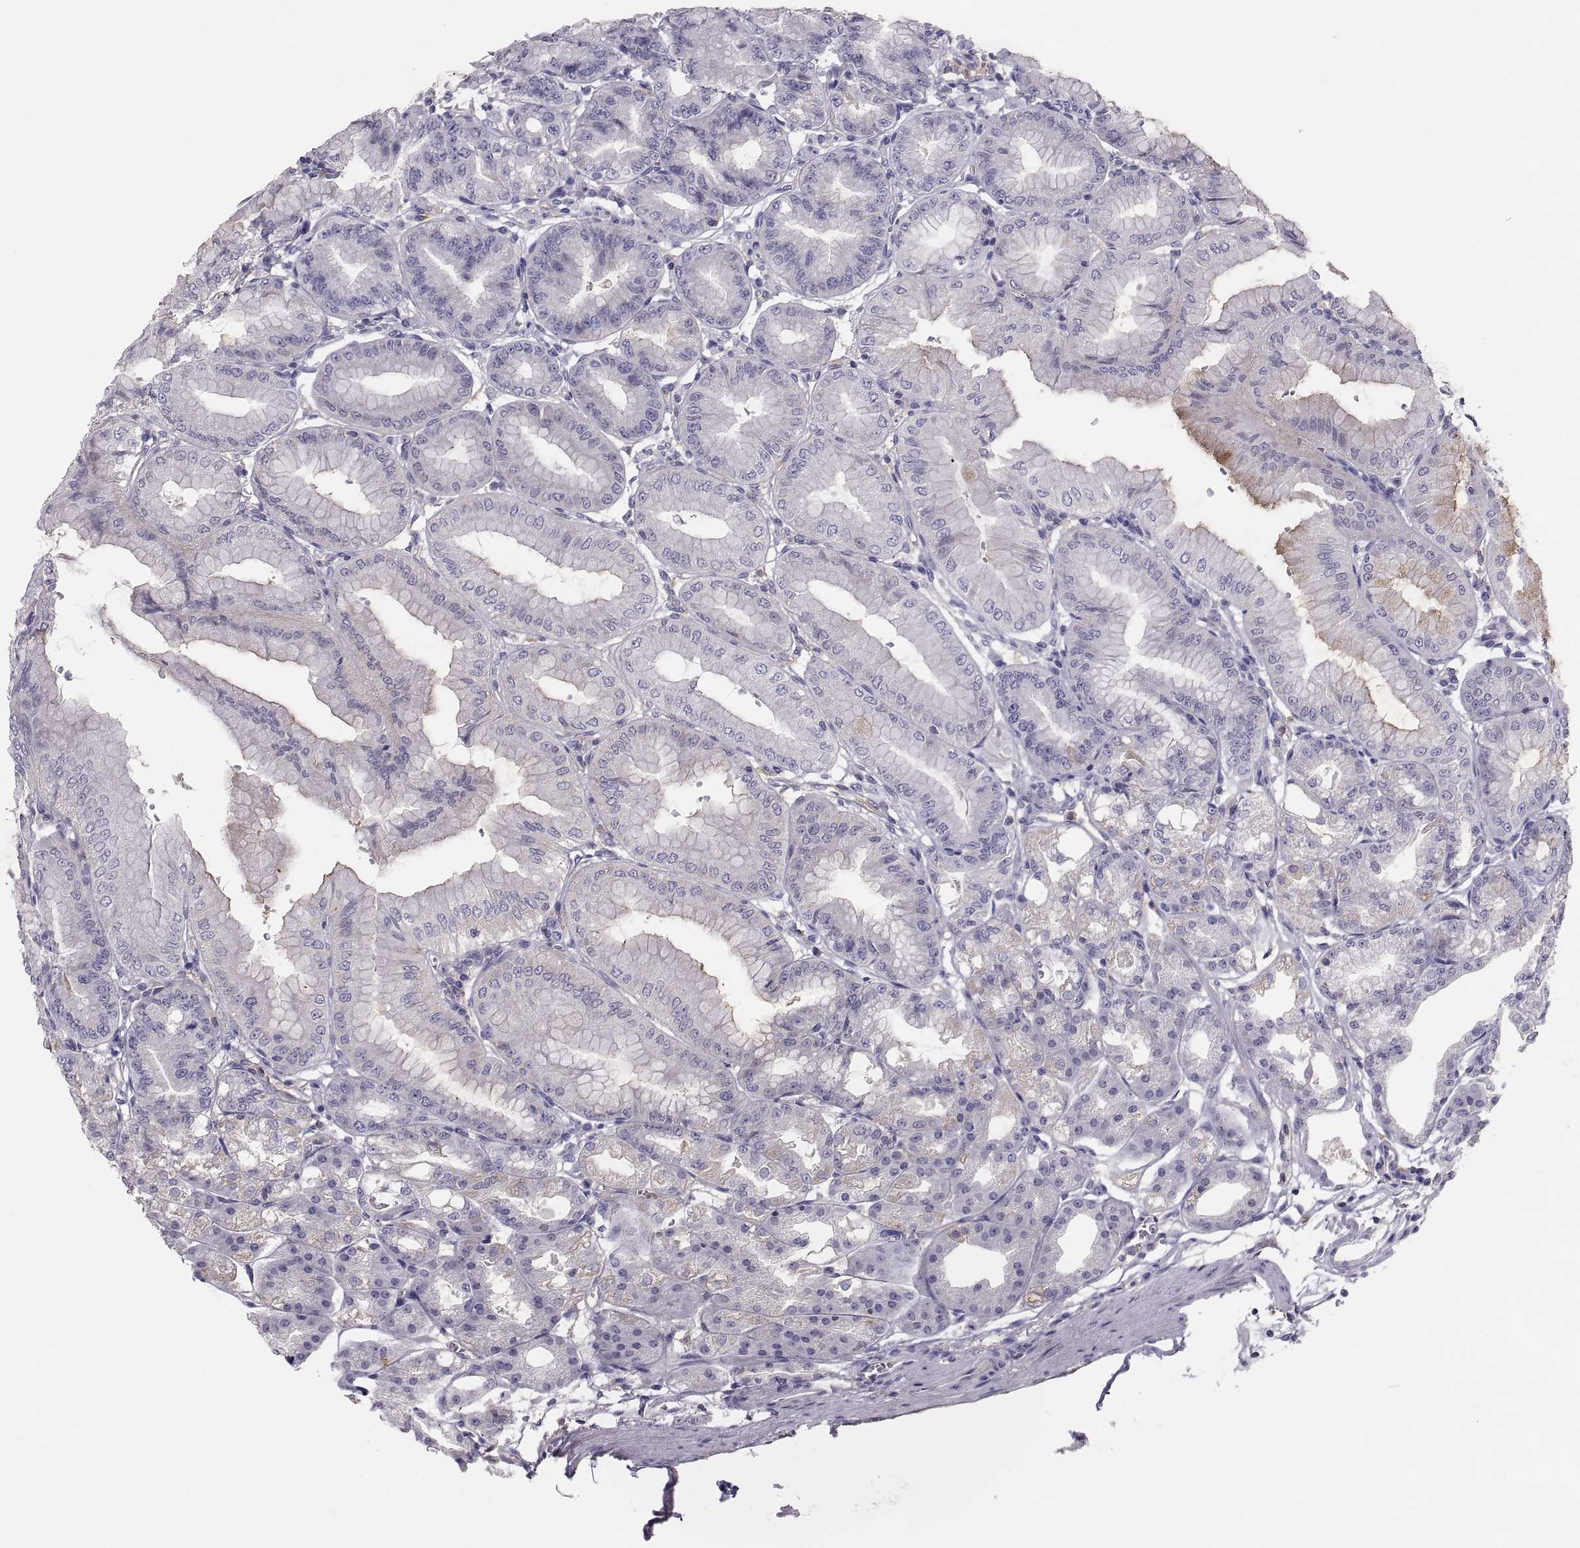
{"staining": {"intensity": "weak", "quantity": "<25%", "location": "cytoplasmic/membranous"}, "tissue": "stomach", "cell_type": "Glandular cells", "image_type": "normal", "snomed": [{"axis": "morphology", "description": "Normal tissue, NOS"}, {"axis": "topography", "description": "Stomach"}], "caption": "Immunohistochemical staining of benign human stomach shows no significant positivity in glandular cells.", "gene": "RALB", "patient": {"sex": "male", "age": 71}}